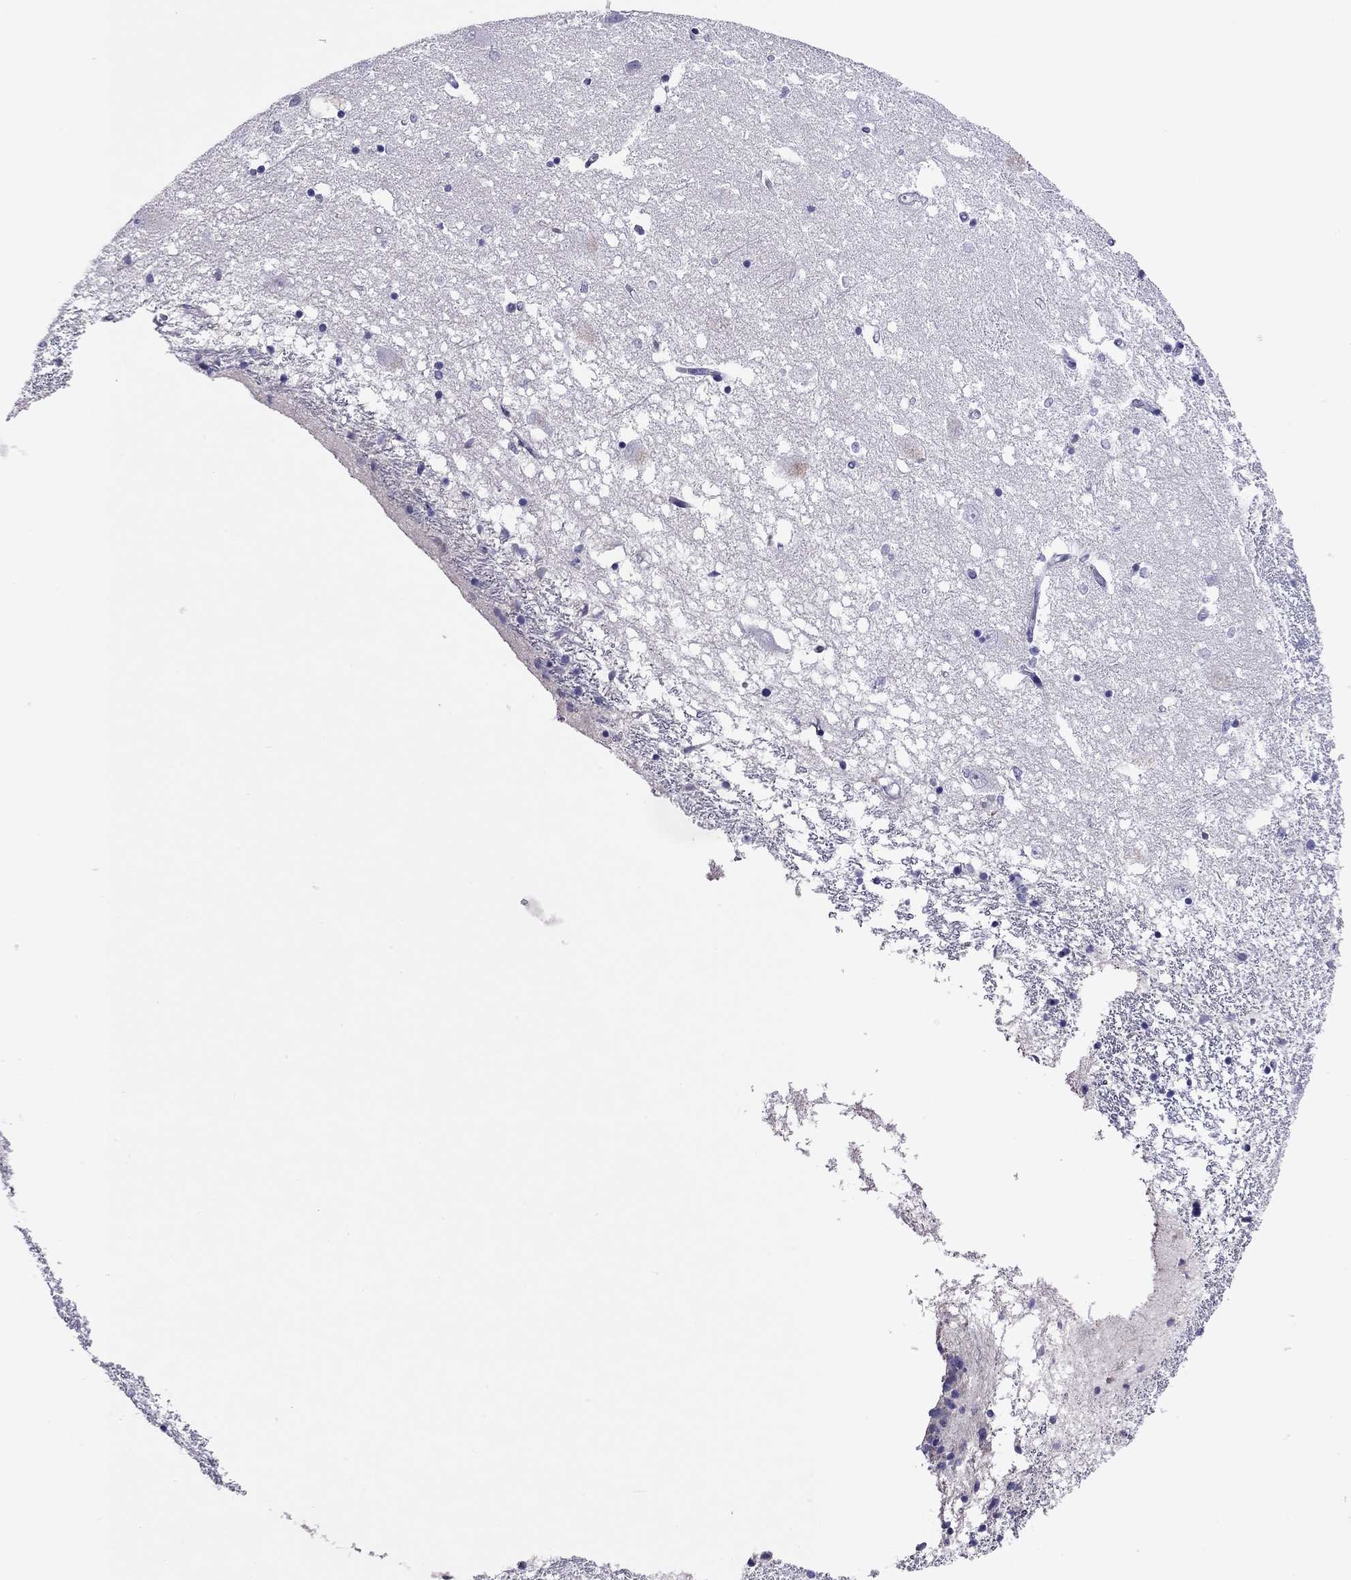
{"staining": {"intensity": "negative", "quantity": "none", "location": "none"}, "tissue": "caudate", "cell_type": "Glial cells", "image_type": "normal", "snomed": [{"axis": "morphology", "description": "Normal tissue, NOS"}, {"axis": "topography", "description": "Lateral ventricle wall"}], "caption": "Image shows no protein positivity in glial cells of normal caudate. (Stains: DAB (3,3'-diaminobenzidine) immunohistochemistry (IHC) with hematoxylin counter stain, Microscopy: brightfield microscopy at high magnification).", "gene": "CAPNS2", "patient": {"sex": "female", "age": 71}}